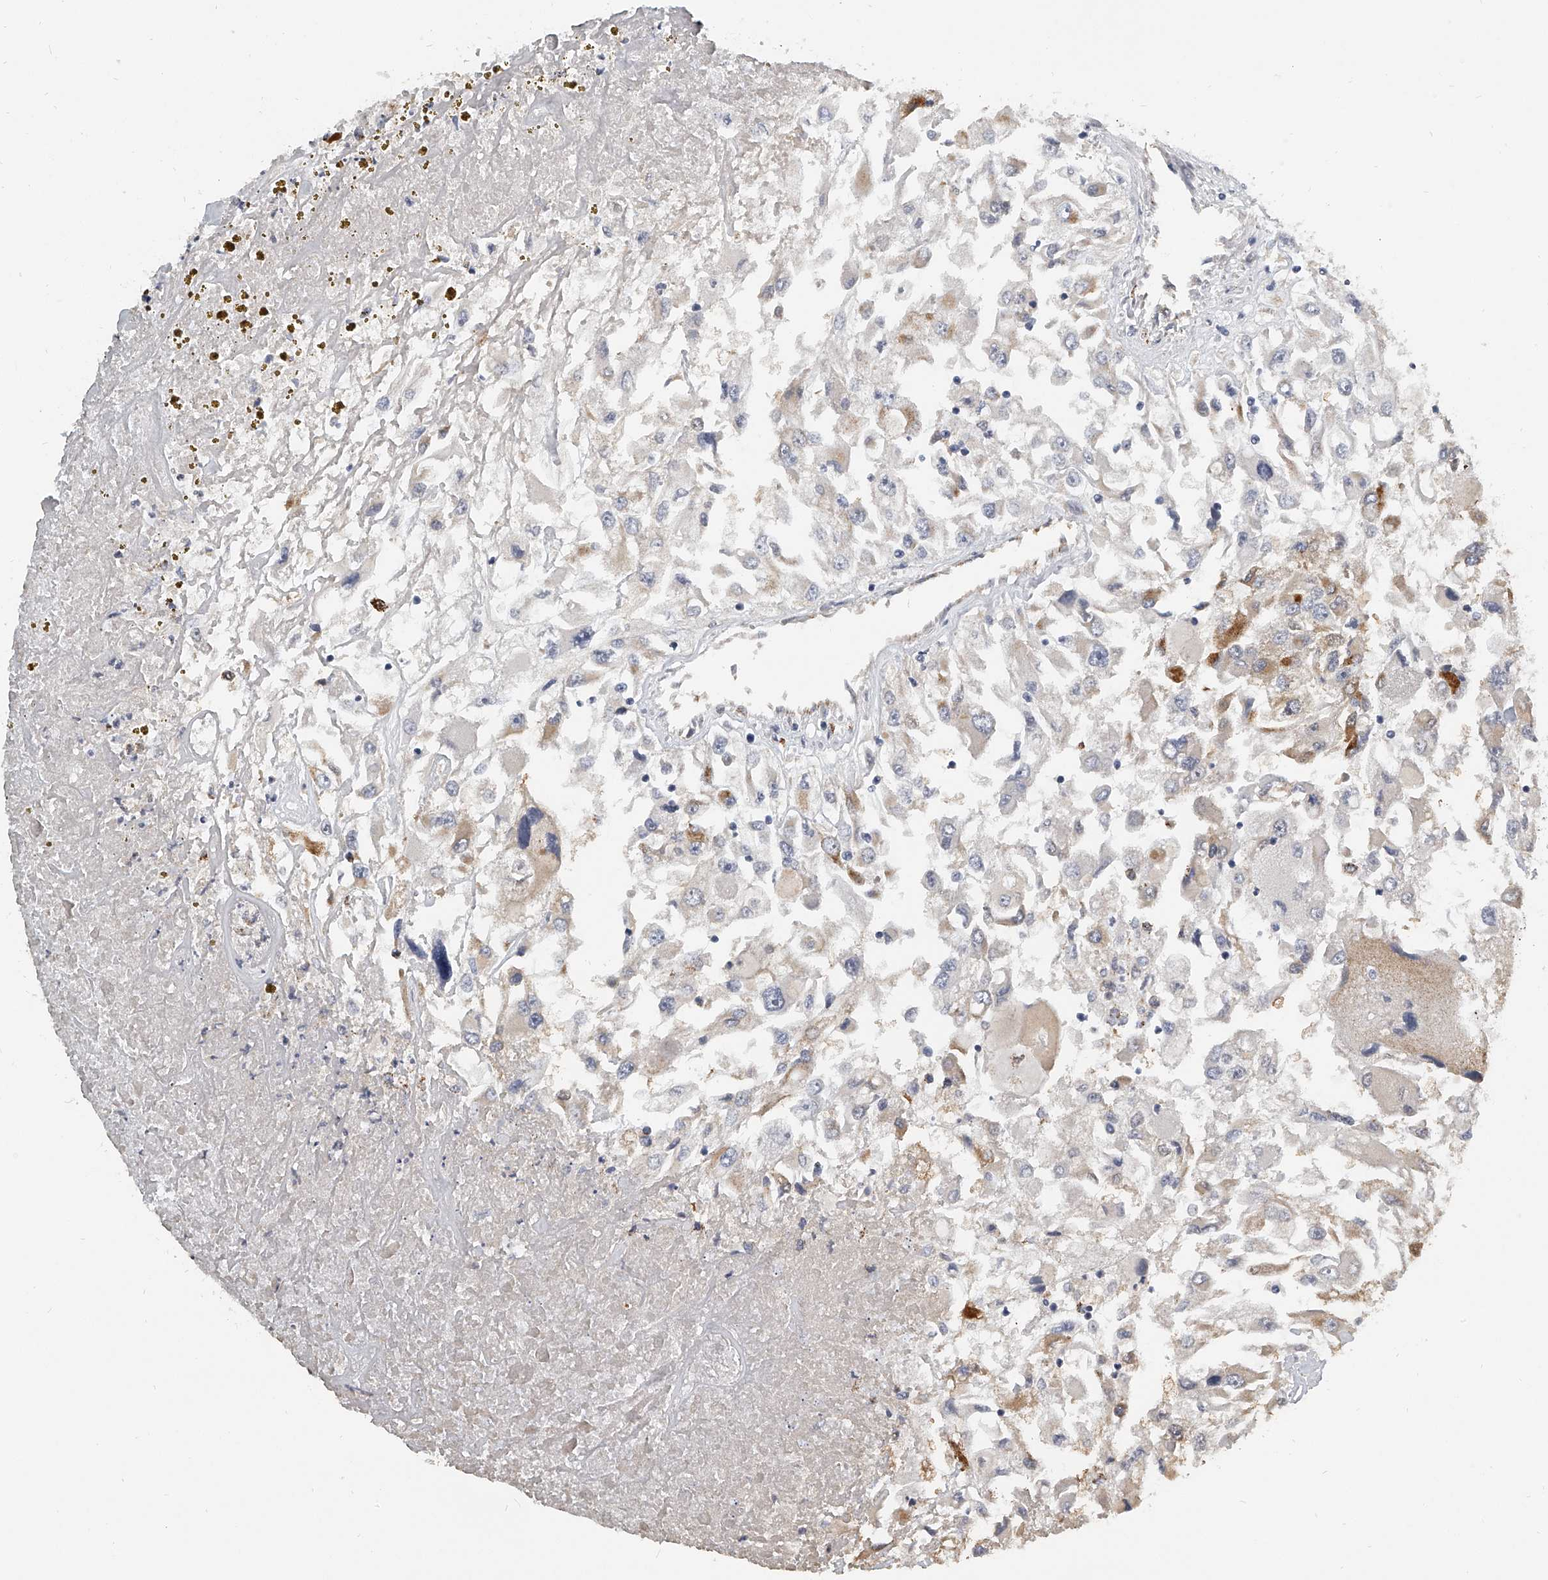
{"staining": {"intensity": "moderate", "quantity": "<25%", "location": "cytoplasmic/membranous"}, "tissue": "renal cancer", "cell_type": "Tumor cells", "image_type": "cancer", "snomed": [{"axis": "morphology", "description": "Adenocarcinoma, NOS"}, {"axis": "topography", "description": "Kidney"}], "caption": "IHC (DAB (3,3'-diaminobenzidine)) staining of renal adenocarcinoma exhibits moderate cytoplasmic/membranous protein expression in about <25% of tumor cells. (Brightfield microscopy of DAB IHC at high magnification).", "gene": "KLHL7", "patient": {"sex": "female", "age": 52}}